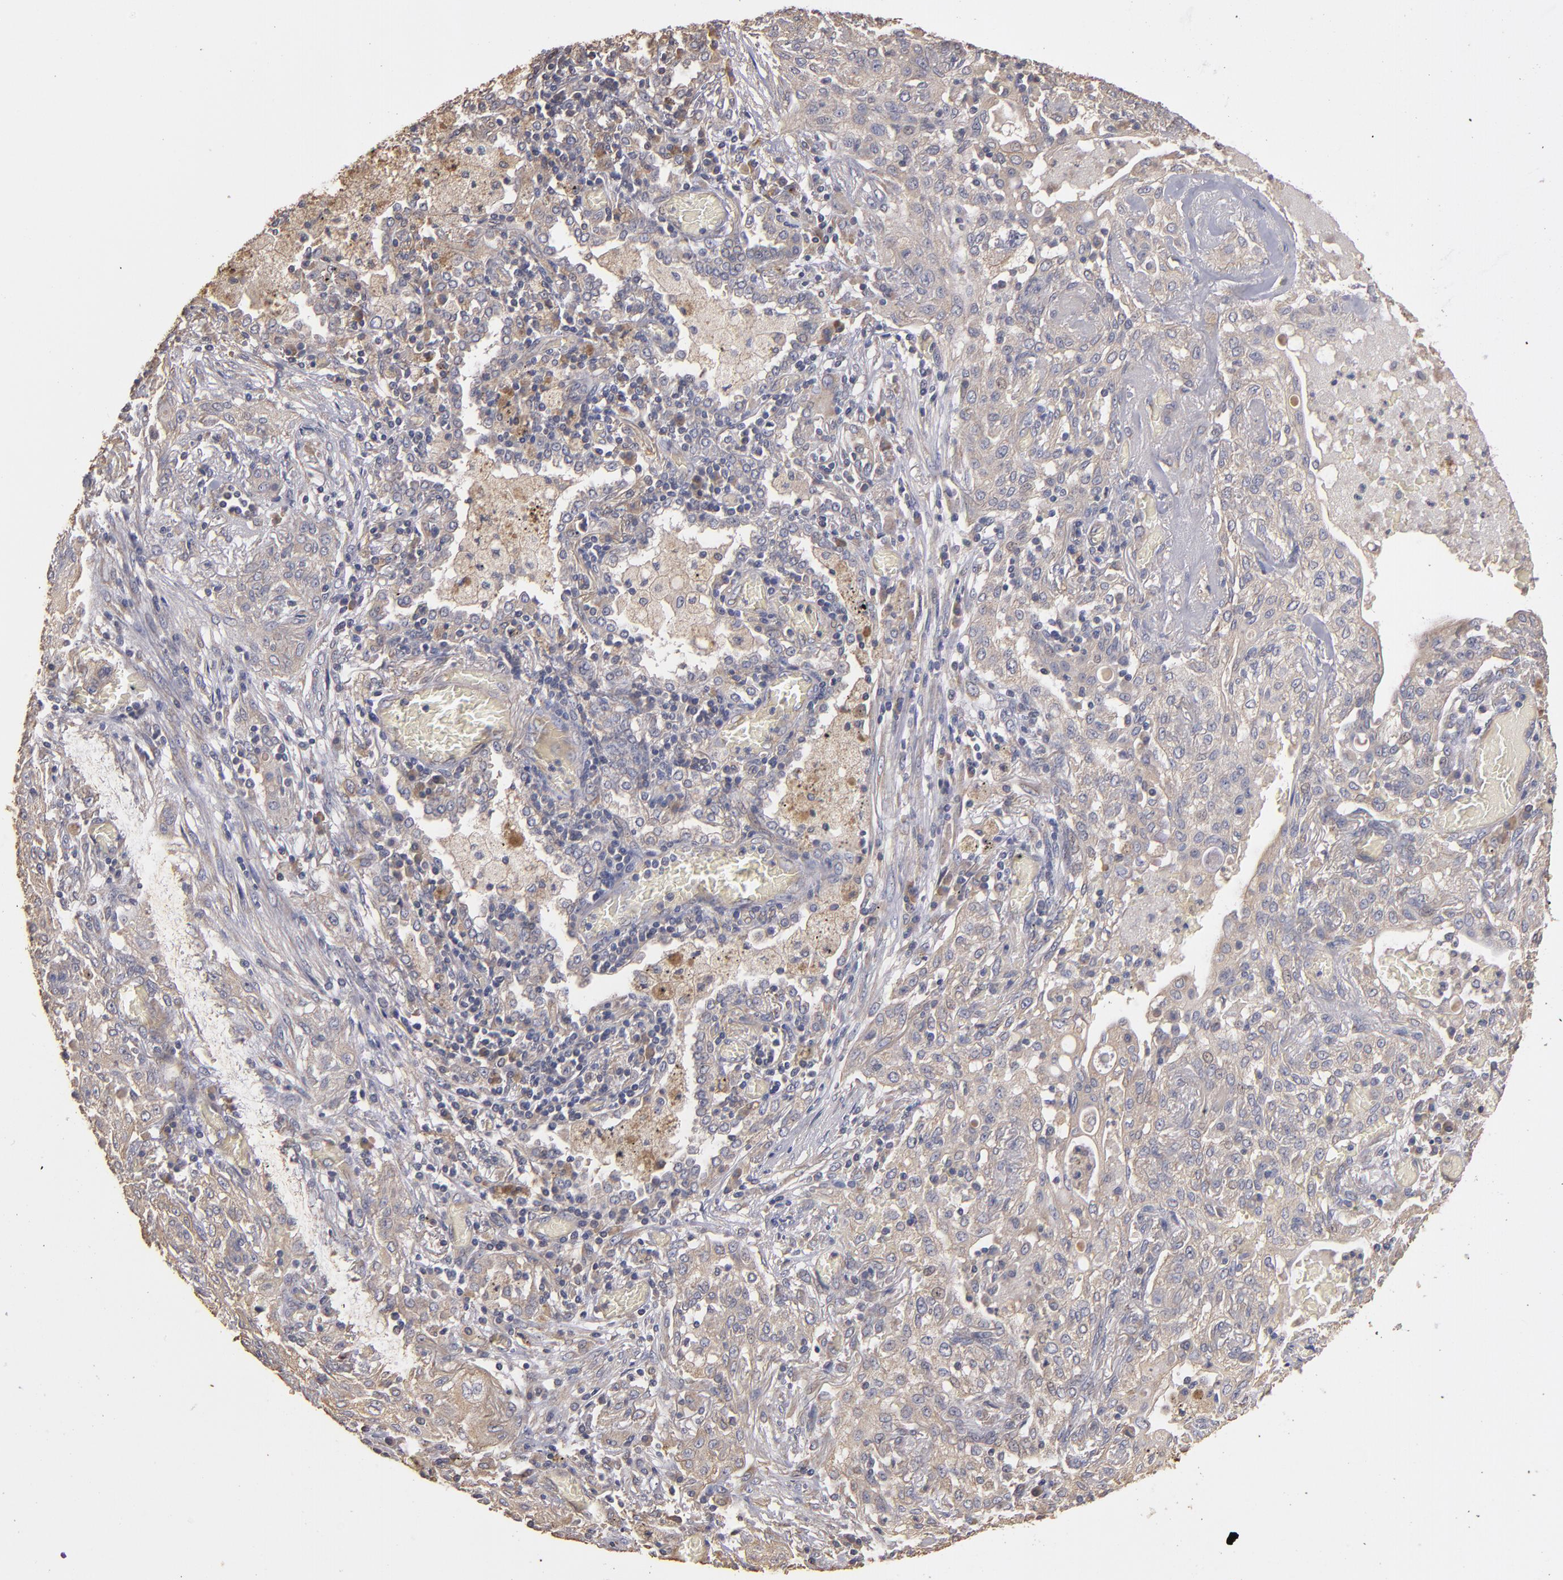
{"staining": {"intensity": "weak", "quantity": ">75%", "location": "cytoplasmic/membranous"}, "tissue": "lung cancer", "cell_type": "Tumor cells", "image_type": "cancer", "snomed": [{"axis": "morphology", "description": "Squamous cell carcinoma, NOS"}, {"axis": "topography", "description": "Lung"}], "caption": "A histopathology image showing weak cytoplasmic/membranous expression in approximately >75% of tumor cells in lung squamous cell carcinoma, as visualized by brown immunohistochemical staining.", "gene": "DMD", "patient": {"sex": "female", "age": 47}}